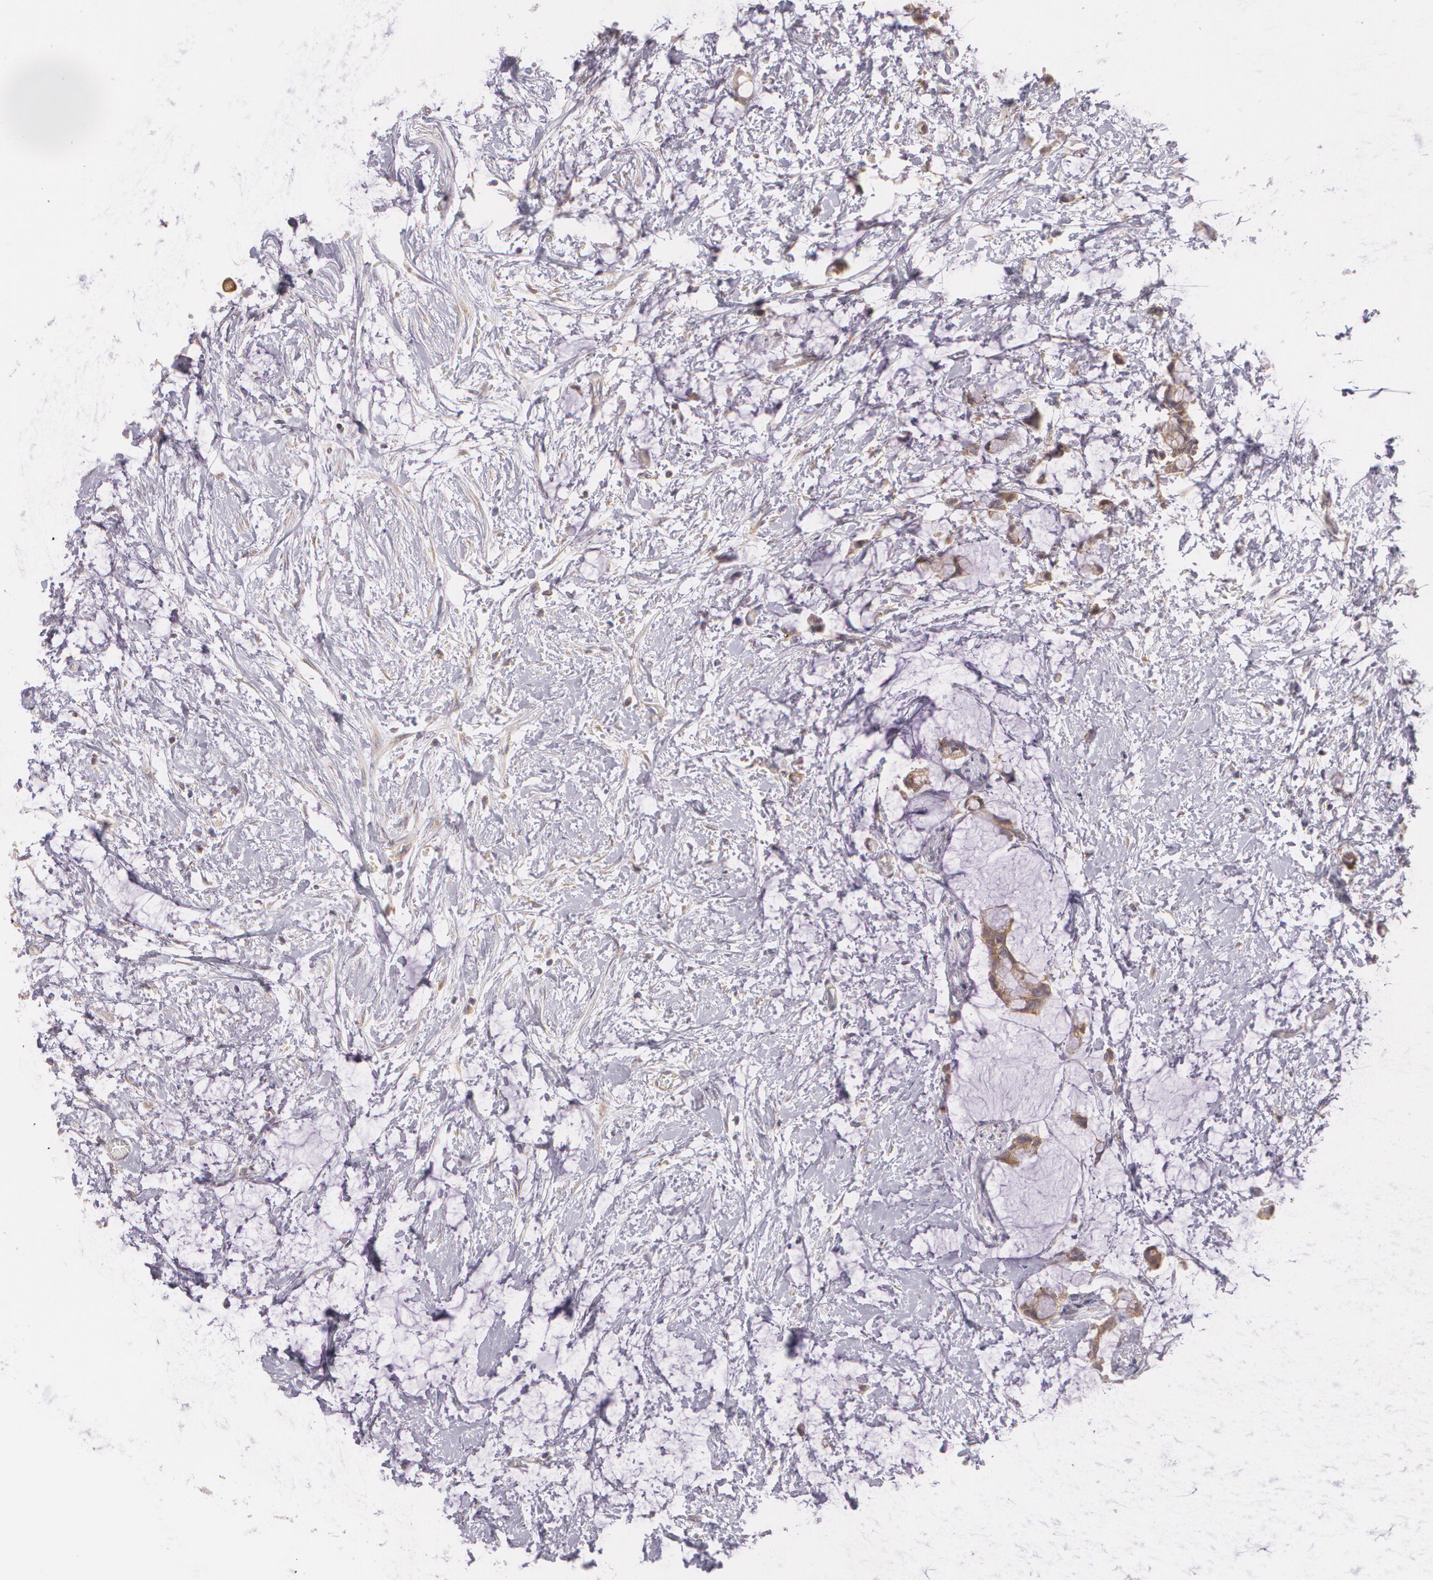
{"staining": {"intensity": "moderate", "quantity": ">75%", "location": "cytoplasmic/membranous"}, "tissue": "colorectal cancer", "cell_type": "Tumor cells", "image_type": "cancer", "snomed": [{"axis": "morphology", "description": "Normal tissue, NOS"}, {"axis": "morphology", "description": "Adenocarcinoma, NOS"}, {"axis": "topography", "description": "Colon"}, {"axis": "topography", "description": "Peripheral nerve tissue"}], "caption": "Moderate cytoplasmic/membranous positivity for a protein is identified in about >75% of tumor cells of colorectal cancer using immunohistochemistry (IHC).", "gene": "CCL17", "patient": {"sex": "male", "age": 14}}